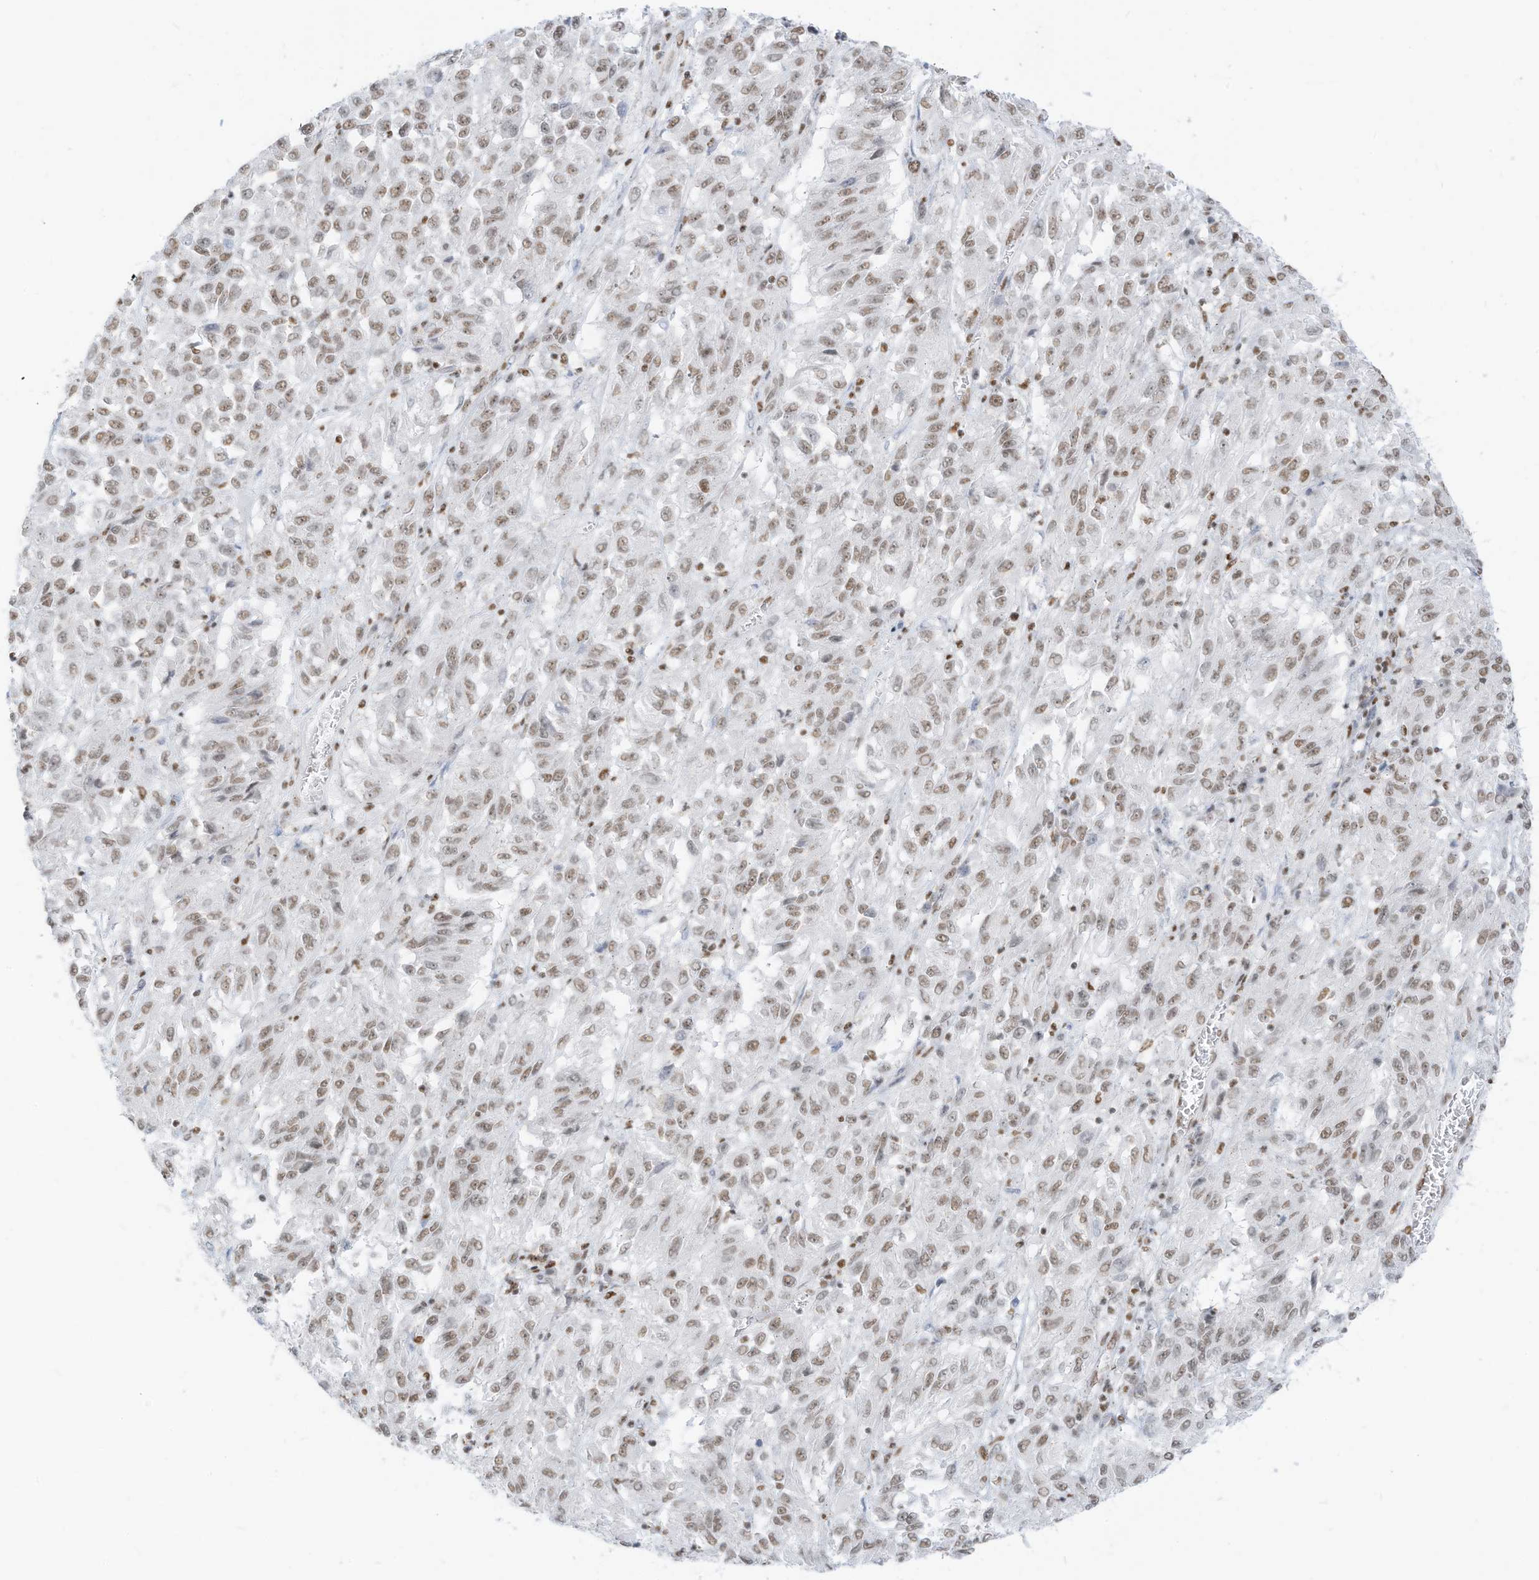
{"staining": {"intensity": "weak", "quantity": ">75%", "location": "nuclear"}, "tissue": "melanoma", "cell_type": "Tumor cells", "image_type": "cancer", "snomed": [{"axis": "morphology", "description": "Malignant melanoma, Metastatic site"}, {"axis": "topography", "description": "Lung"}], "caption": "This histopathology image displays immunohistochemistry (IHC) staining of human malignant melanoma (metastatic site), with low weak nuclear positivity in about >75% of tumor cells.", "gene": "SMARCA2", "patient": {"sex": "male", "age": 64}}